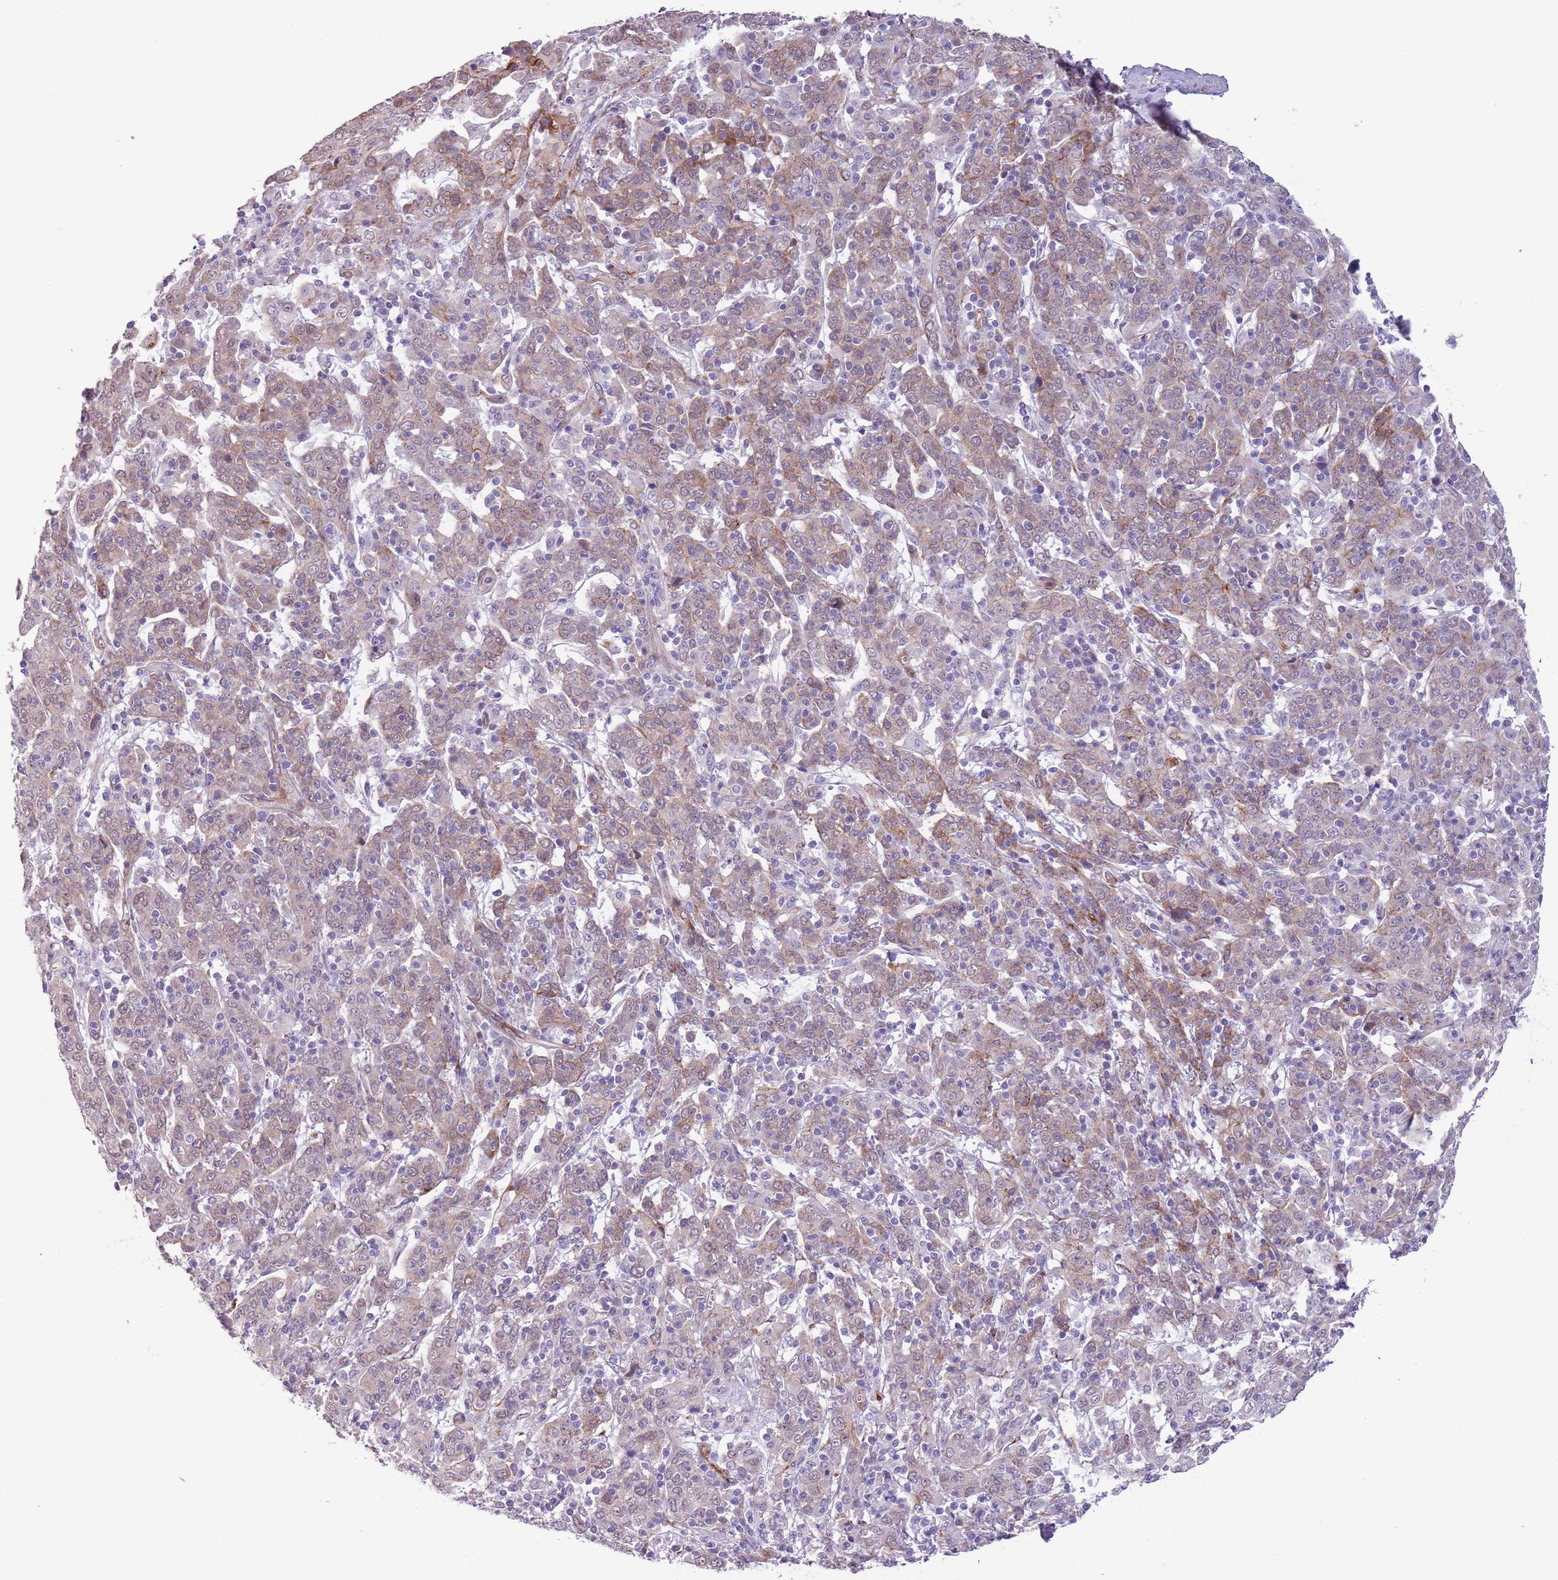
{"staining": {"intensity": "moderate", "quantity": "<25%", "location": "cytoplasmic/membranous"}, "tissue": "cervical cancer", "cell_type": "Tumor cells", "image_type": "cancer", "snomed": [{"axis": "morphology", "description": "Squamous cell carcinoma, NOS"}, {"axis": "topography", "description": "Cervix"}], "caption": "Immunohistochemical staining of human cervical squamous cell carcinoma demonstrates low levels of moderate cytoplasmic/membranous expression in about <25% of tumor cells.", "gene": "MRPL32", "patient": {"sex": "female", "age": 67}}